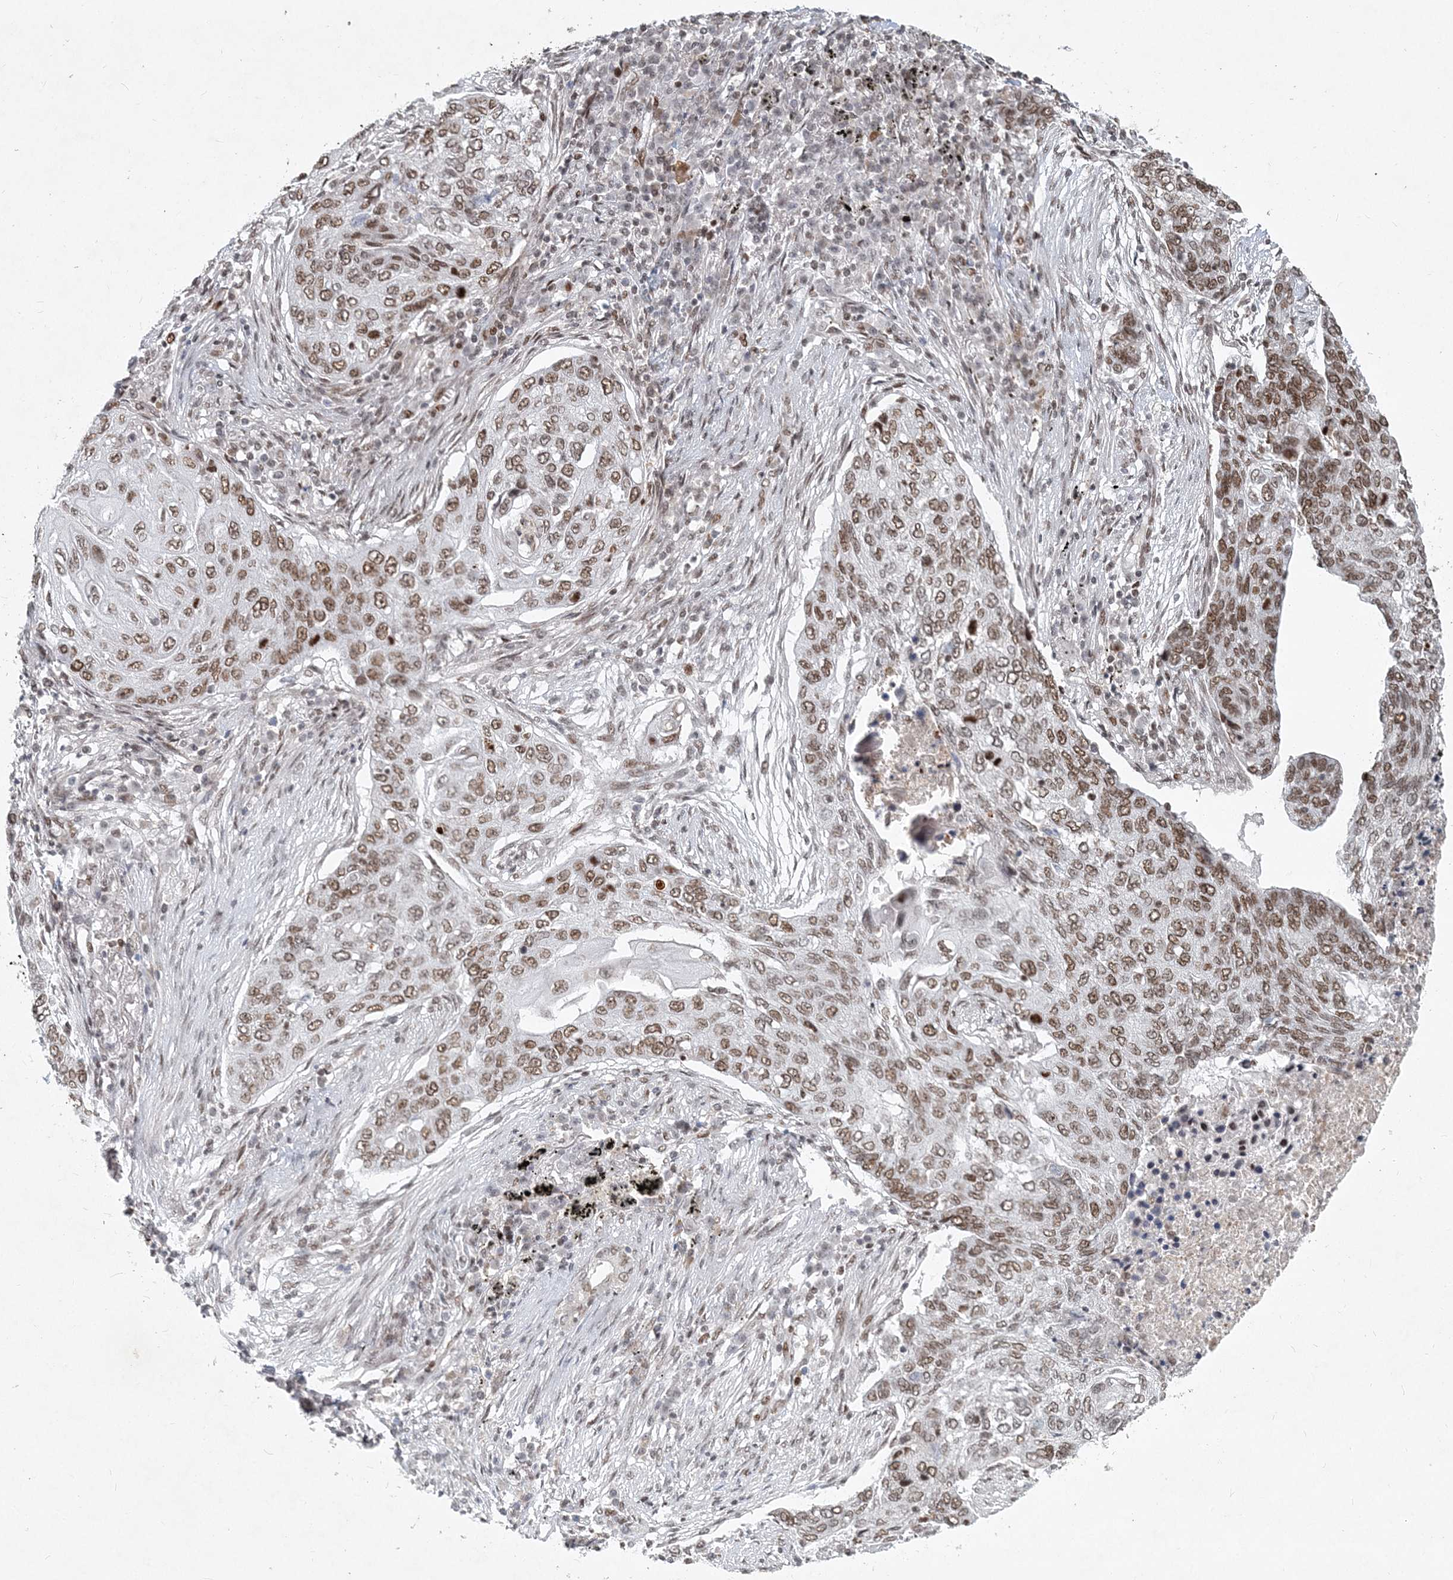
{"staining": {"intensity": "moderate", "quantity": ">75%", "location": "nuclear"}, "tissue": "lung cancer", "cell_type": "Tumor cells", "image_type": "cancer", "snomed": [{"axis": "morphology", "description": "Squamous cell carcinoma, NOS"}, {"axis": "topography", "description": "Lung"}], "caption": "Immunohistochemistry (IHC) image of lung squamous cell carcinoma stained for a protein (brown), which shows medium levels of moderate nuclear expression in about >75% of tumor cells.", "gene": "BAZ1B", "patient": {"sex": "female", "age": 63}}